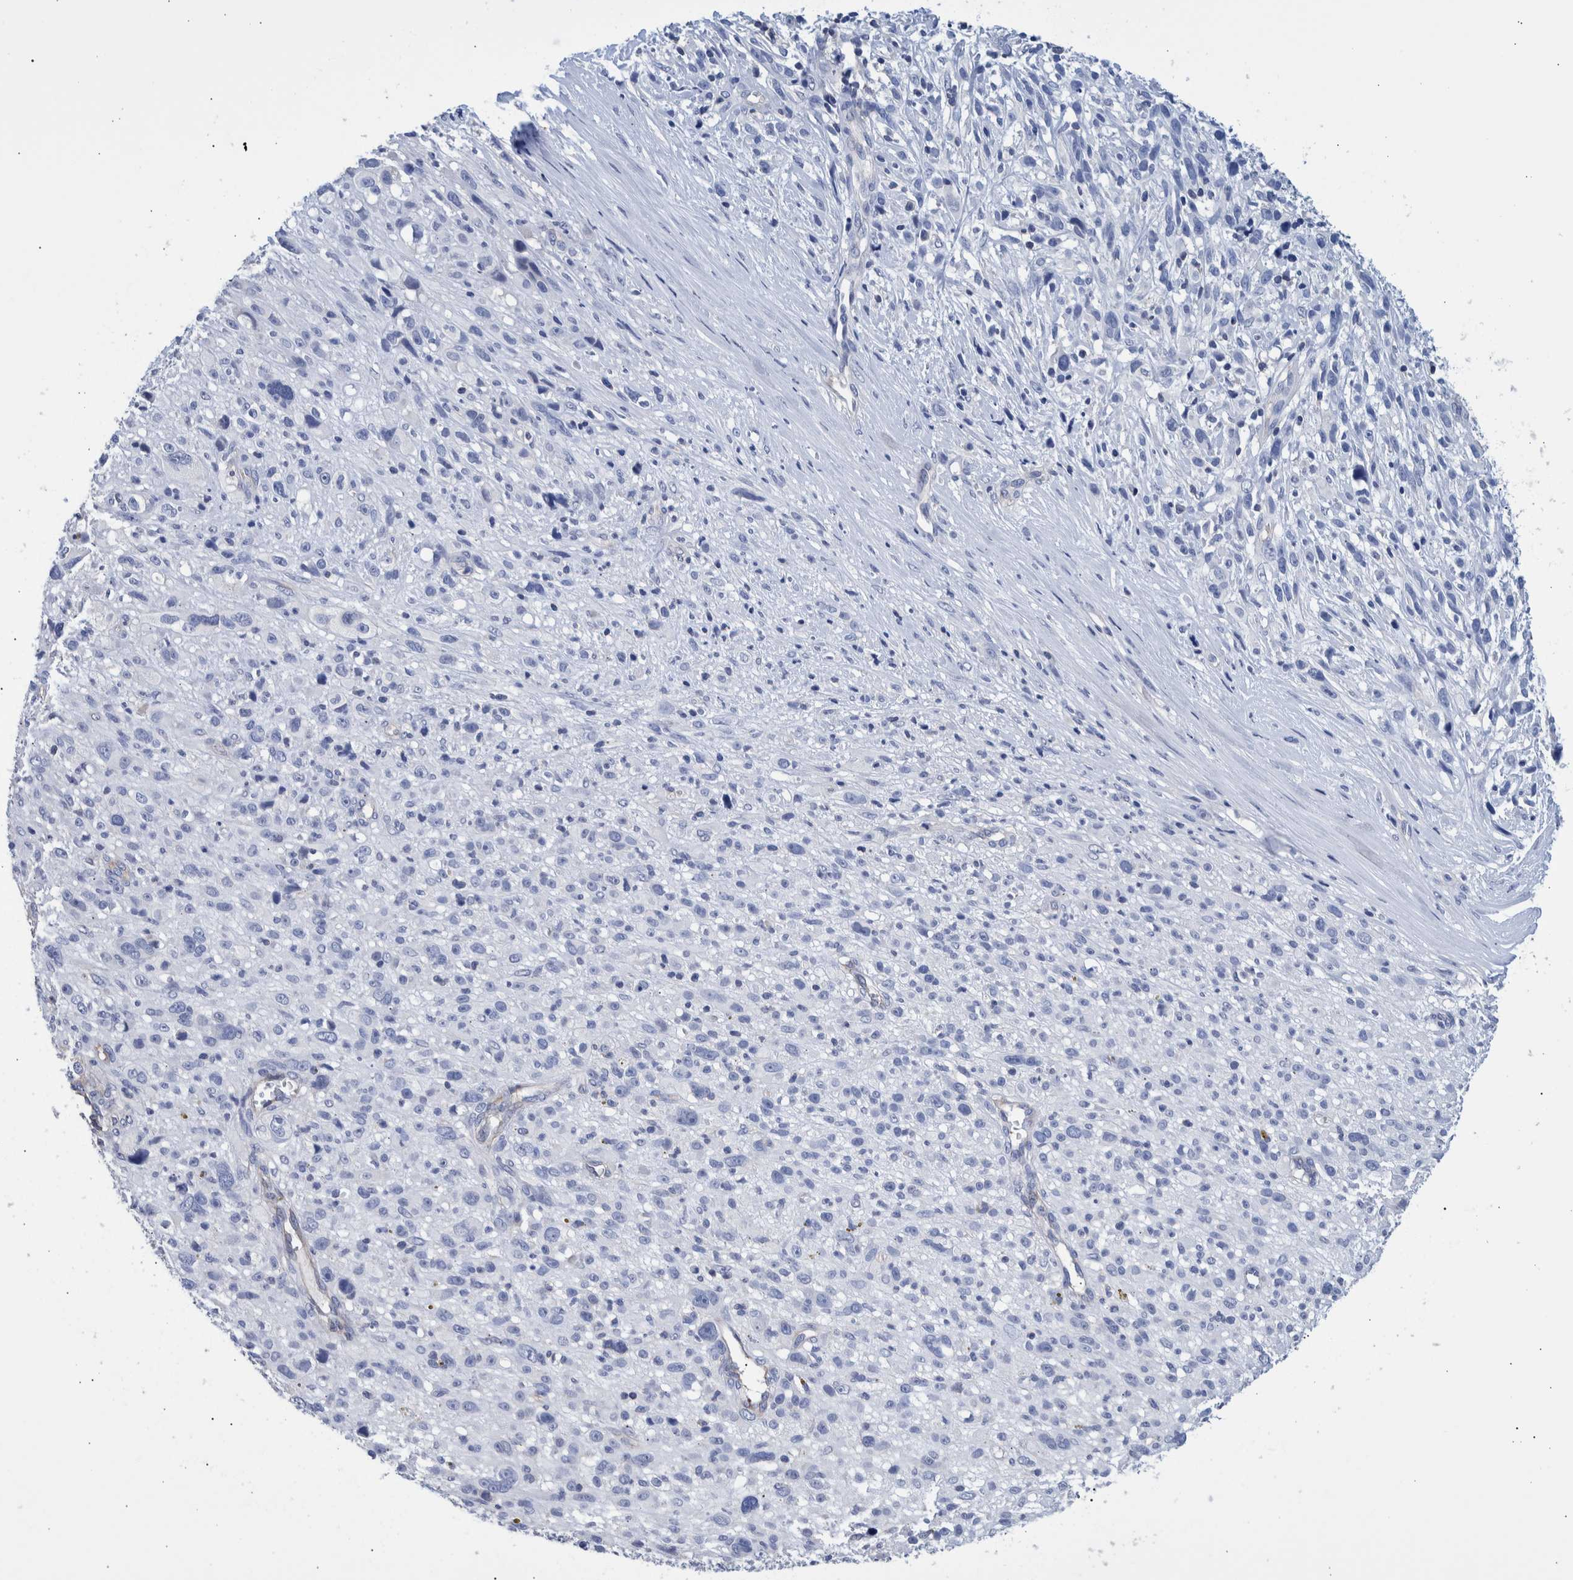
{"staining": {"intensity": "negative", "quantity": "none", "location": "none"}, "tissue": "melanoma", "cell_type": "Tumor cells", "image_type": "cancer", "snomed": [{"axis": "morphology", "description": "Malignant melanoma, NOS"}, {"axis": "topography", "description": "Skin"}], "caption": "An image of malignant melanoma stained for a protein displays no brown staining in tumor cells.", "gene": "PPP3CC", "patient": {"sex": "female", "age": 55}}